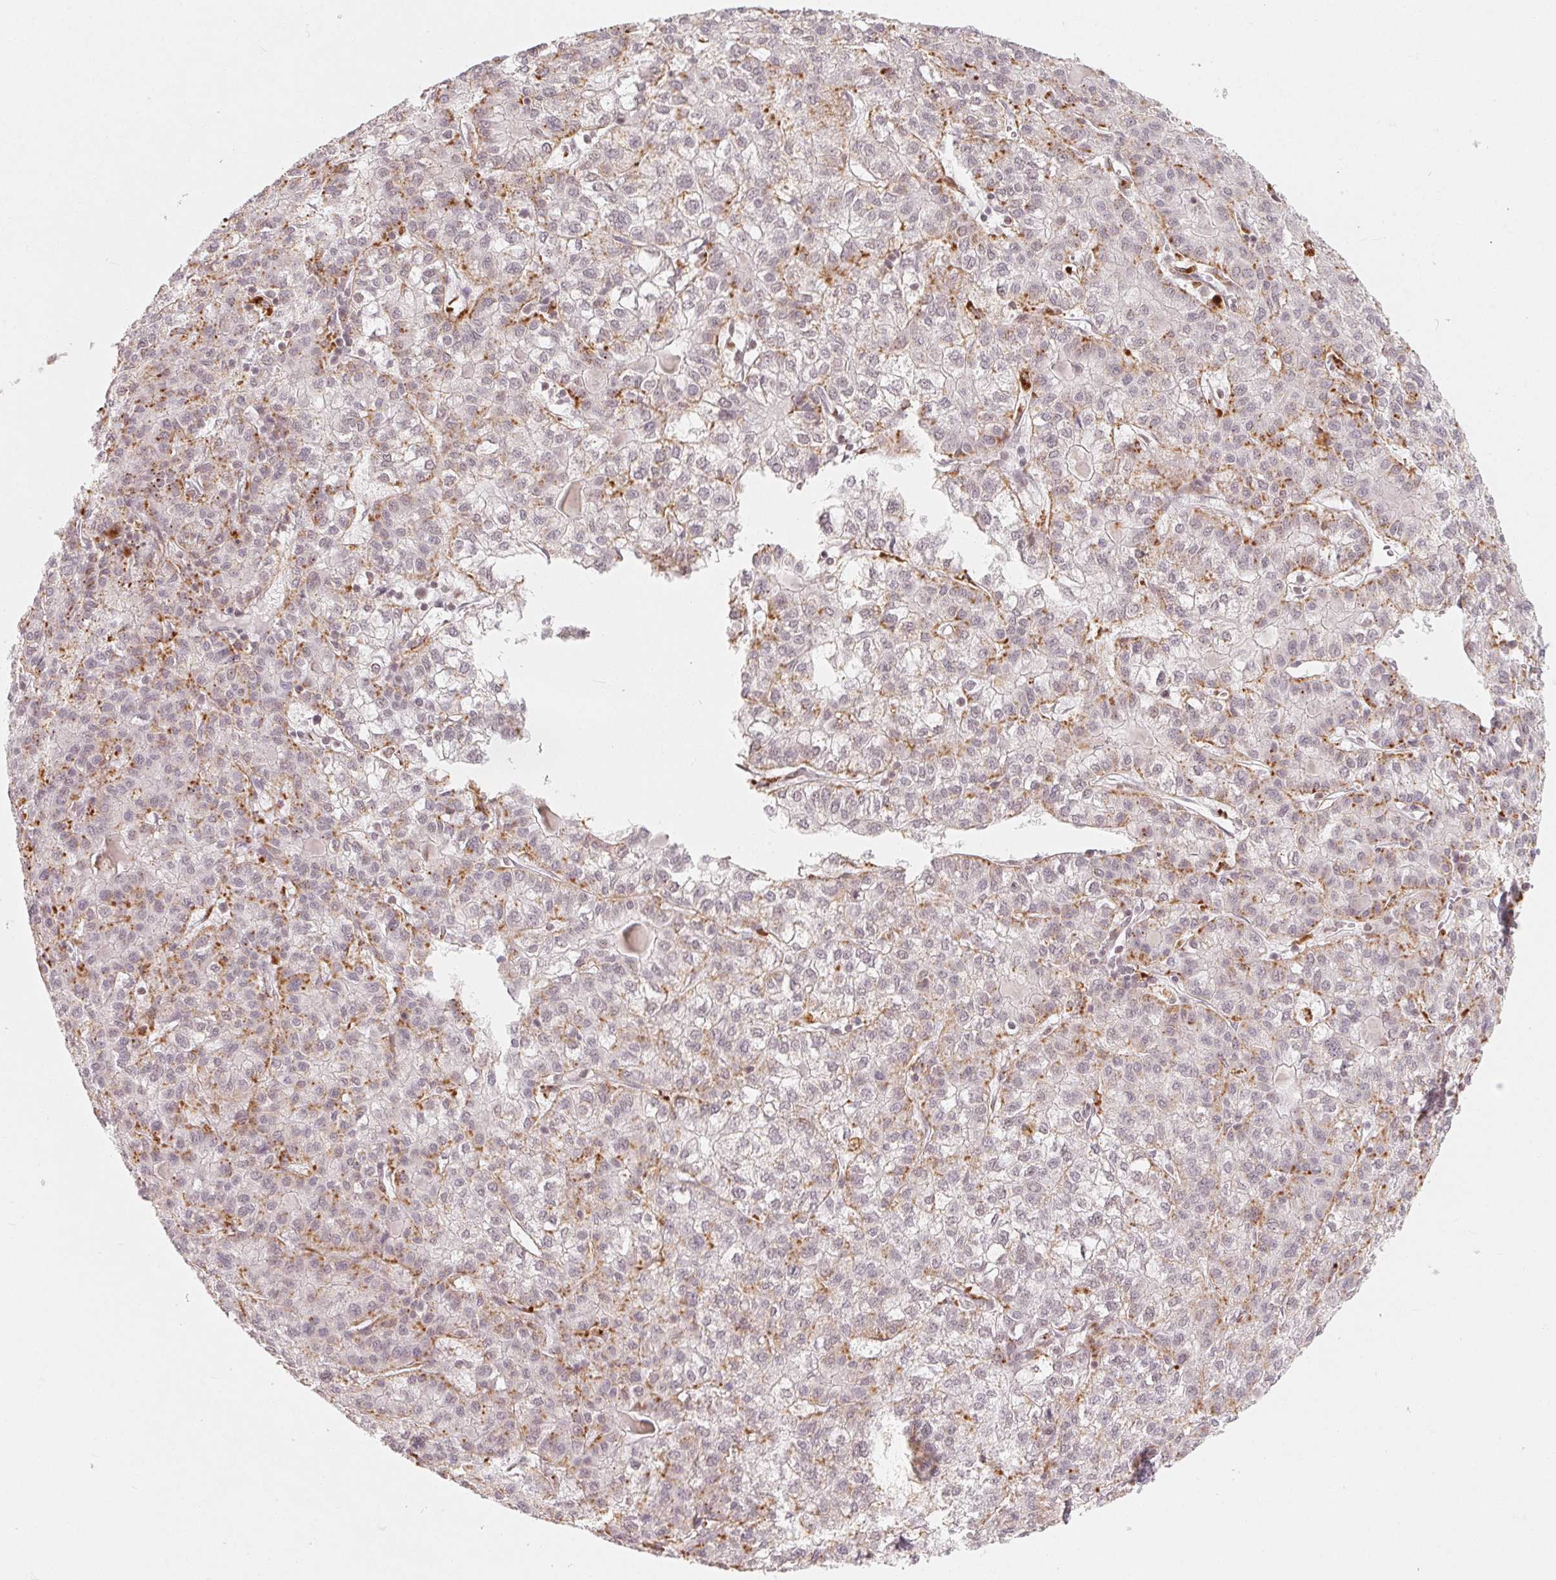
{"staining": {"intensity": "moderate", "quantity": "25%-75%", "location": "cytoplasmic/membranous"}, "tissue": "liver cancer", "cell_type": "Tumor cells", "image_type": "cancer", "snomed": [{"axis": "morphology", "description": "Carcinoma, Hepatocellular, NOS"}, {"axis": "topography", "description": "Liver"}], "caption": "There is medium levels of moderate cytoplasmic/membranous positivity in tumor cells of liver hepatocellular carcinoma, as demonstrated by immunohistochemical staining (brown color).", "gene": "NXF3", "patient": {"sex": "female", "age": 43}}